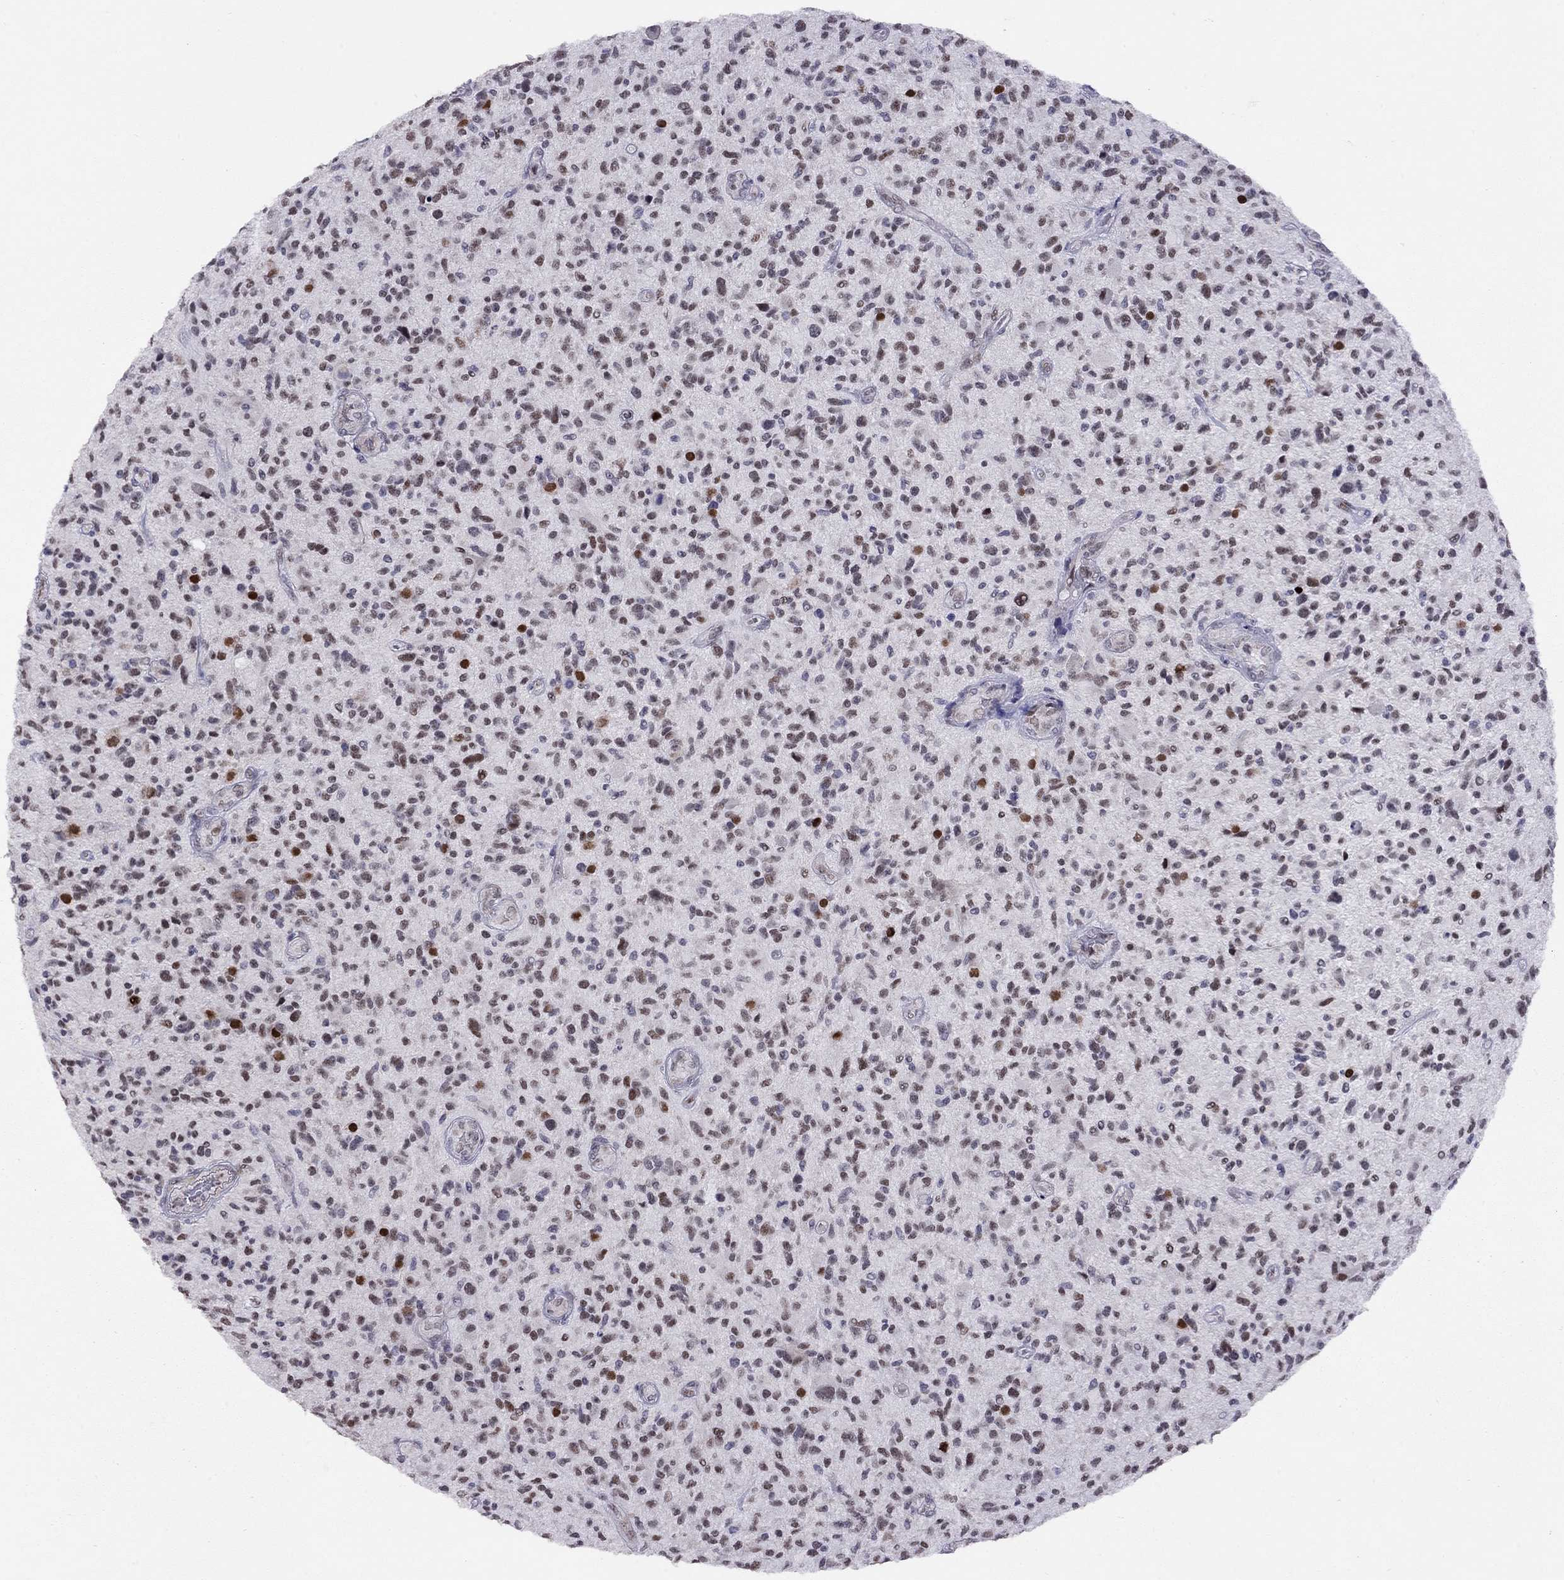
{"staining": {"intensity": "moderate", "quantity": "25%-75%", "location": "nuclear"}, "tissue": "glioma", "cell_type": "Tumor cells", "image_type": "cancer", "snomed": [{"axis": "morphology", "description": "Glioma, malignant, High grade"}, {"axis": "topography", "description": "Brain"}], "caption": "A histopathology image showing moderate nuclear staining in approximately 25%-75% of tumor cells in glioma, as visualized by brown immunohistochemical staining.", "gene": "HES5", "patient": {"sex": "male", "age": 47}}